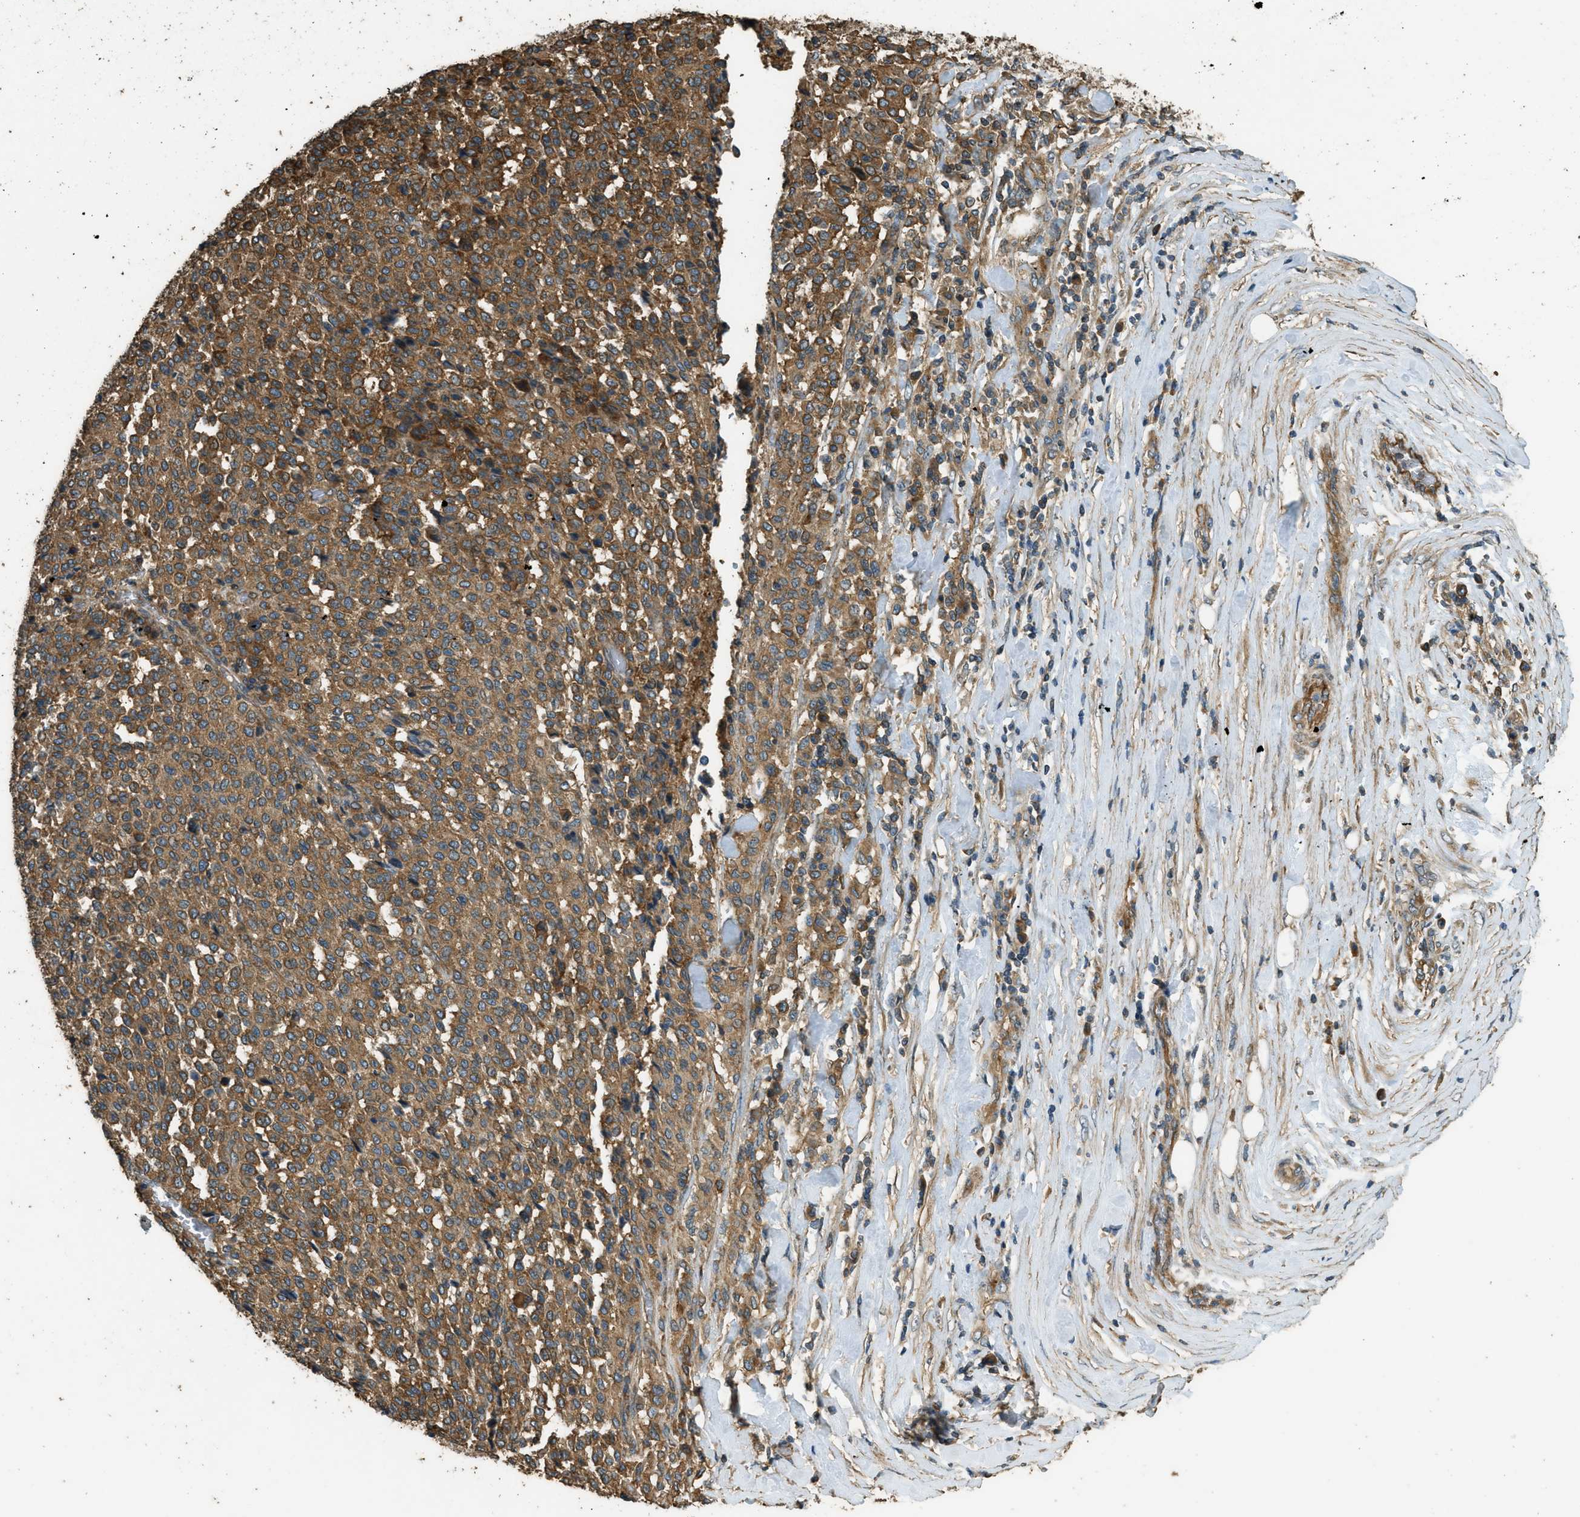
{"staining": {"intensity": "moderate", "quantity": ">75%", "location": "cytoplasmic/membranous"}, "tissue": "melanoma", "cell_type": "Tumor cells", "image_type": "cancer", "snomed": [{"axis": "morphology", "description": "Malignant melanoma, Metastatic site"}, {"axis": "topography", "description": "Pancreas"}], "caption": "Malignant melanoma (metastatic site) tissue exhibits moderate cytoplasmic/membranous expression in about >75% of tumor cells, visualized by immunohistochemistry.", "gene": "MARS1", "patient": {"sex": "female", "age": 30}}